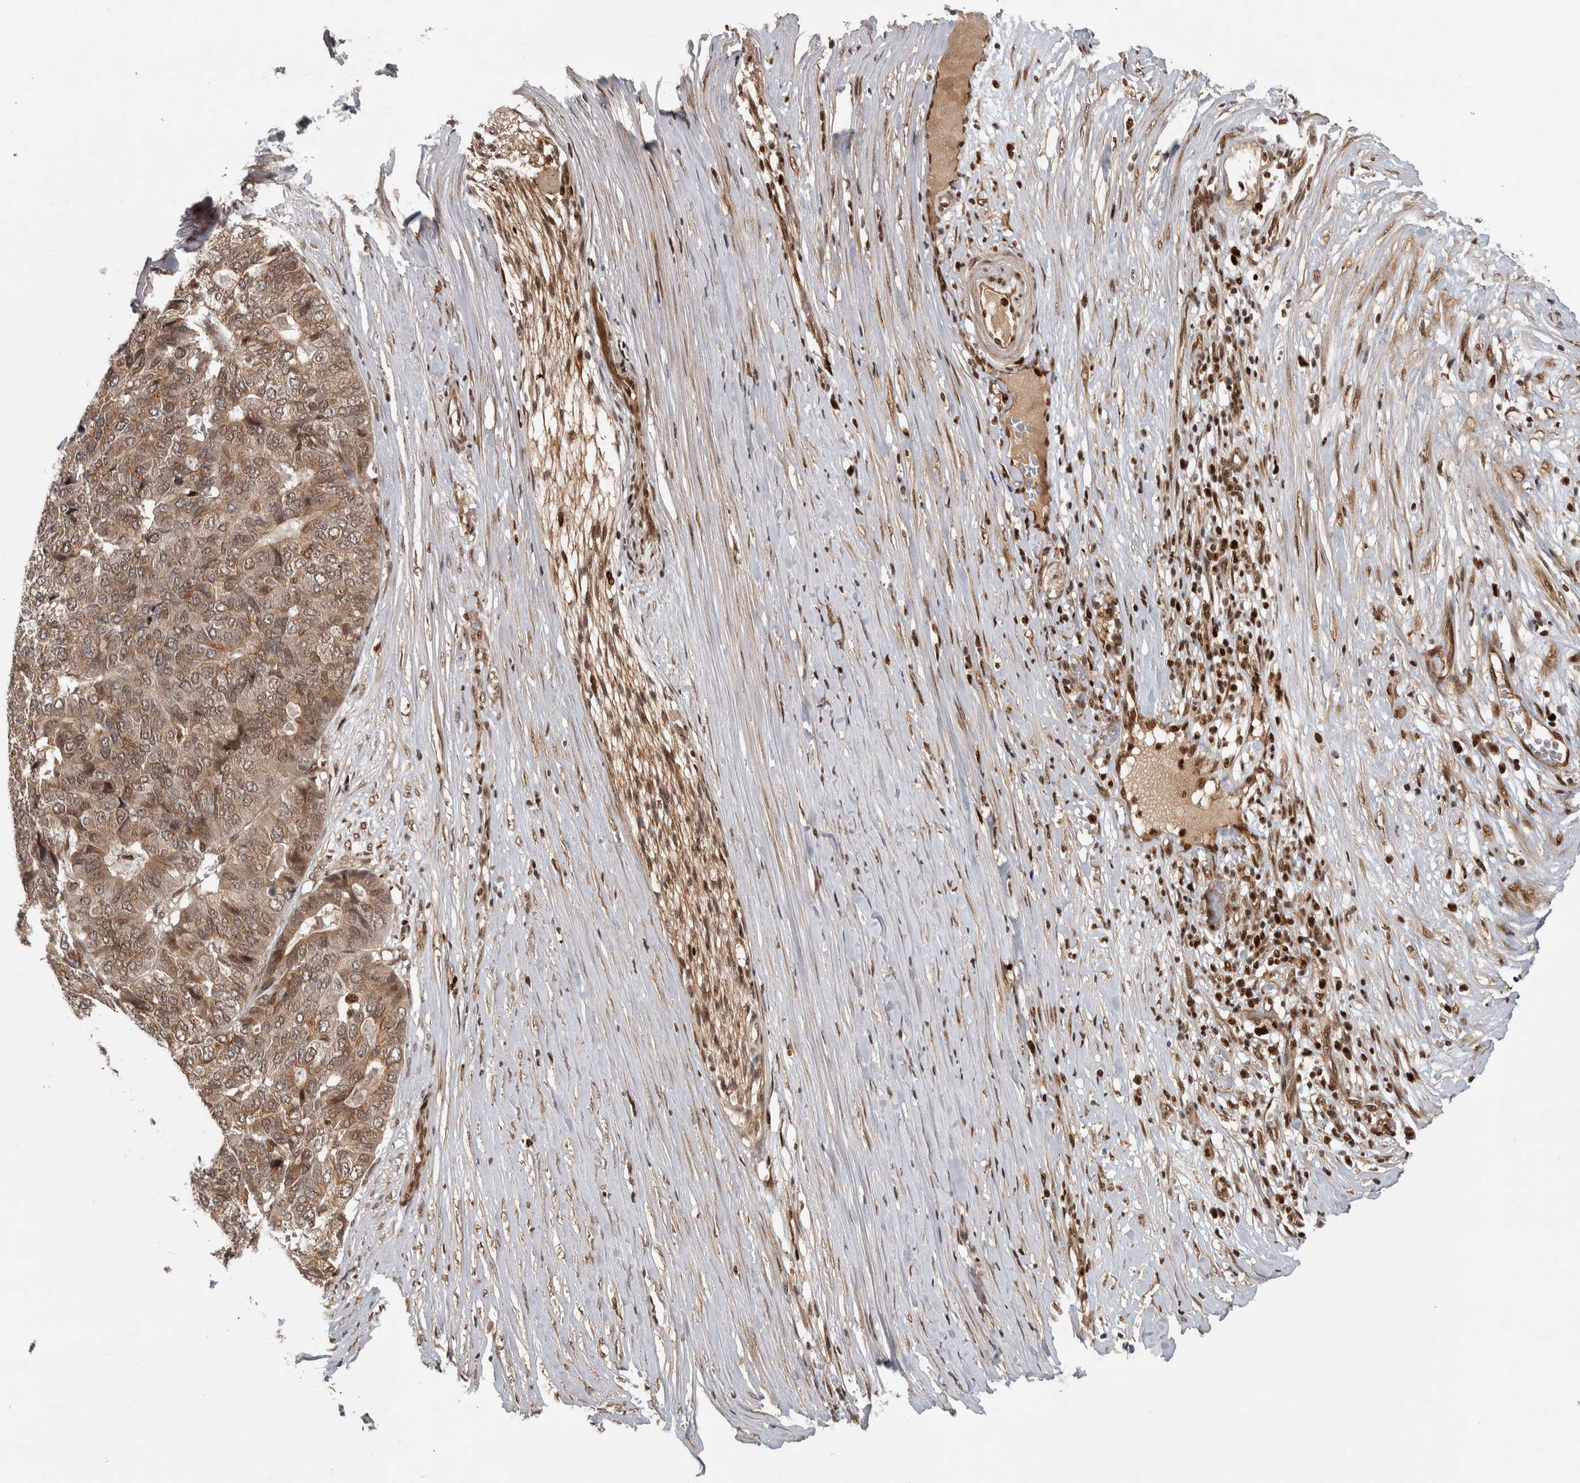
{"staining": {"intensity": "weak", "quantity": ">75%", "location": "cytoplasmic/membranous,nuclear"}, "tissue": "pancreatic cancer", "cell_type": "Tumor cells", "image_type": "cancer", "snomed": [{"axis": "morphology", "description": "Adenocarcinoma, NOS"}, {"axis": "topography", "description": "Pancreas"}], "caption": "Immunohistochemical staining of human pancreatic cancer (adenocarcinoma) exhibits weak cytoplasmic/membranous and nuclear protein expression in about >75% of tumor cells. (Stains: DAB (3,3'-diaminobenzidine) in brown, nuclei in blue, Microscopy: brightfield microscopy at high magnification).", "gene": "RPS6KA4", "patient": {"sex": "male", "age": 50}}